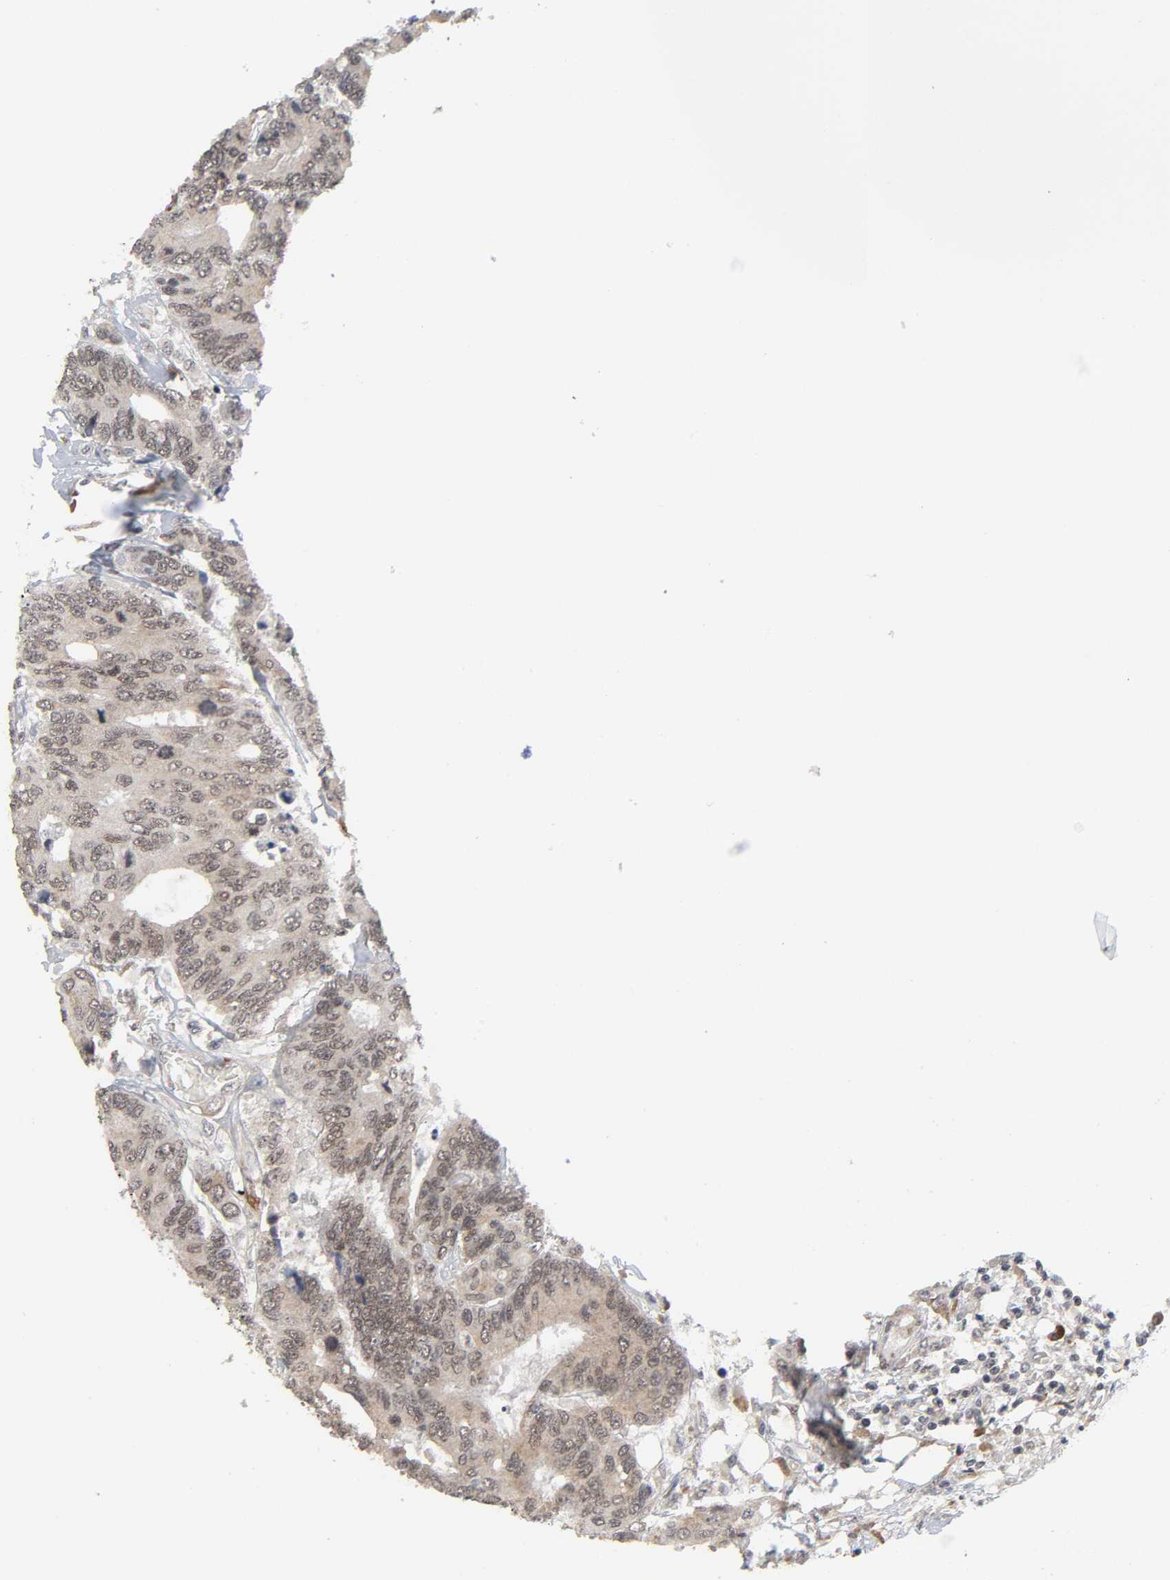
{"staining": {"intensity": "moderate", "quantity": ">75%", "location": "cytoplasmic/membranous,nuclear"}, "tissue": "colorectal cancer", "cell_type": "Tumor cells", "image_type": "cancer", "snomed": [{"axis": "morphology", "description": "Adenocarcinoma, NOS"}, {"axis": "topography", "description": "Rectum"}], "caption": "Protein expression analysis of human colorectal cancer (adenocarcinoma) reveals moderate cytoplasmic/membranous and nuclear staining in about >75% of tumor cells.", "gene": "ZNF384", "patient": {"sex": "male", "age": 55}}